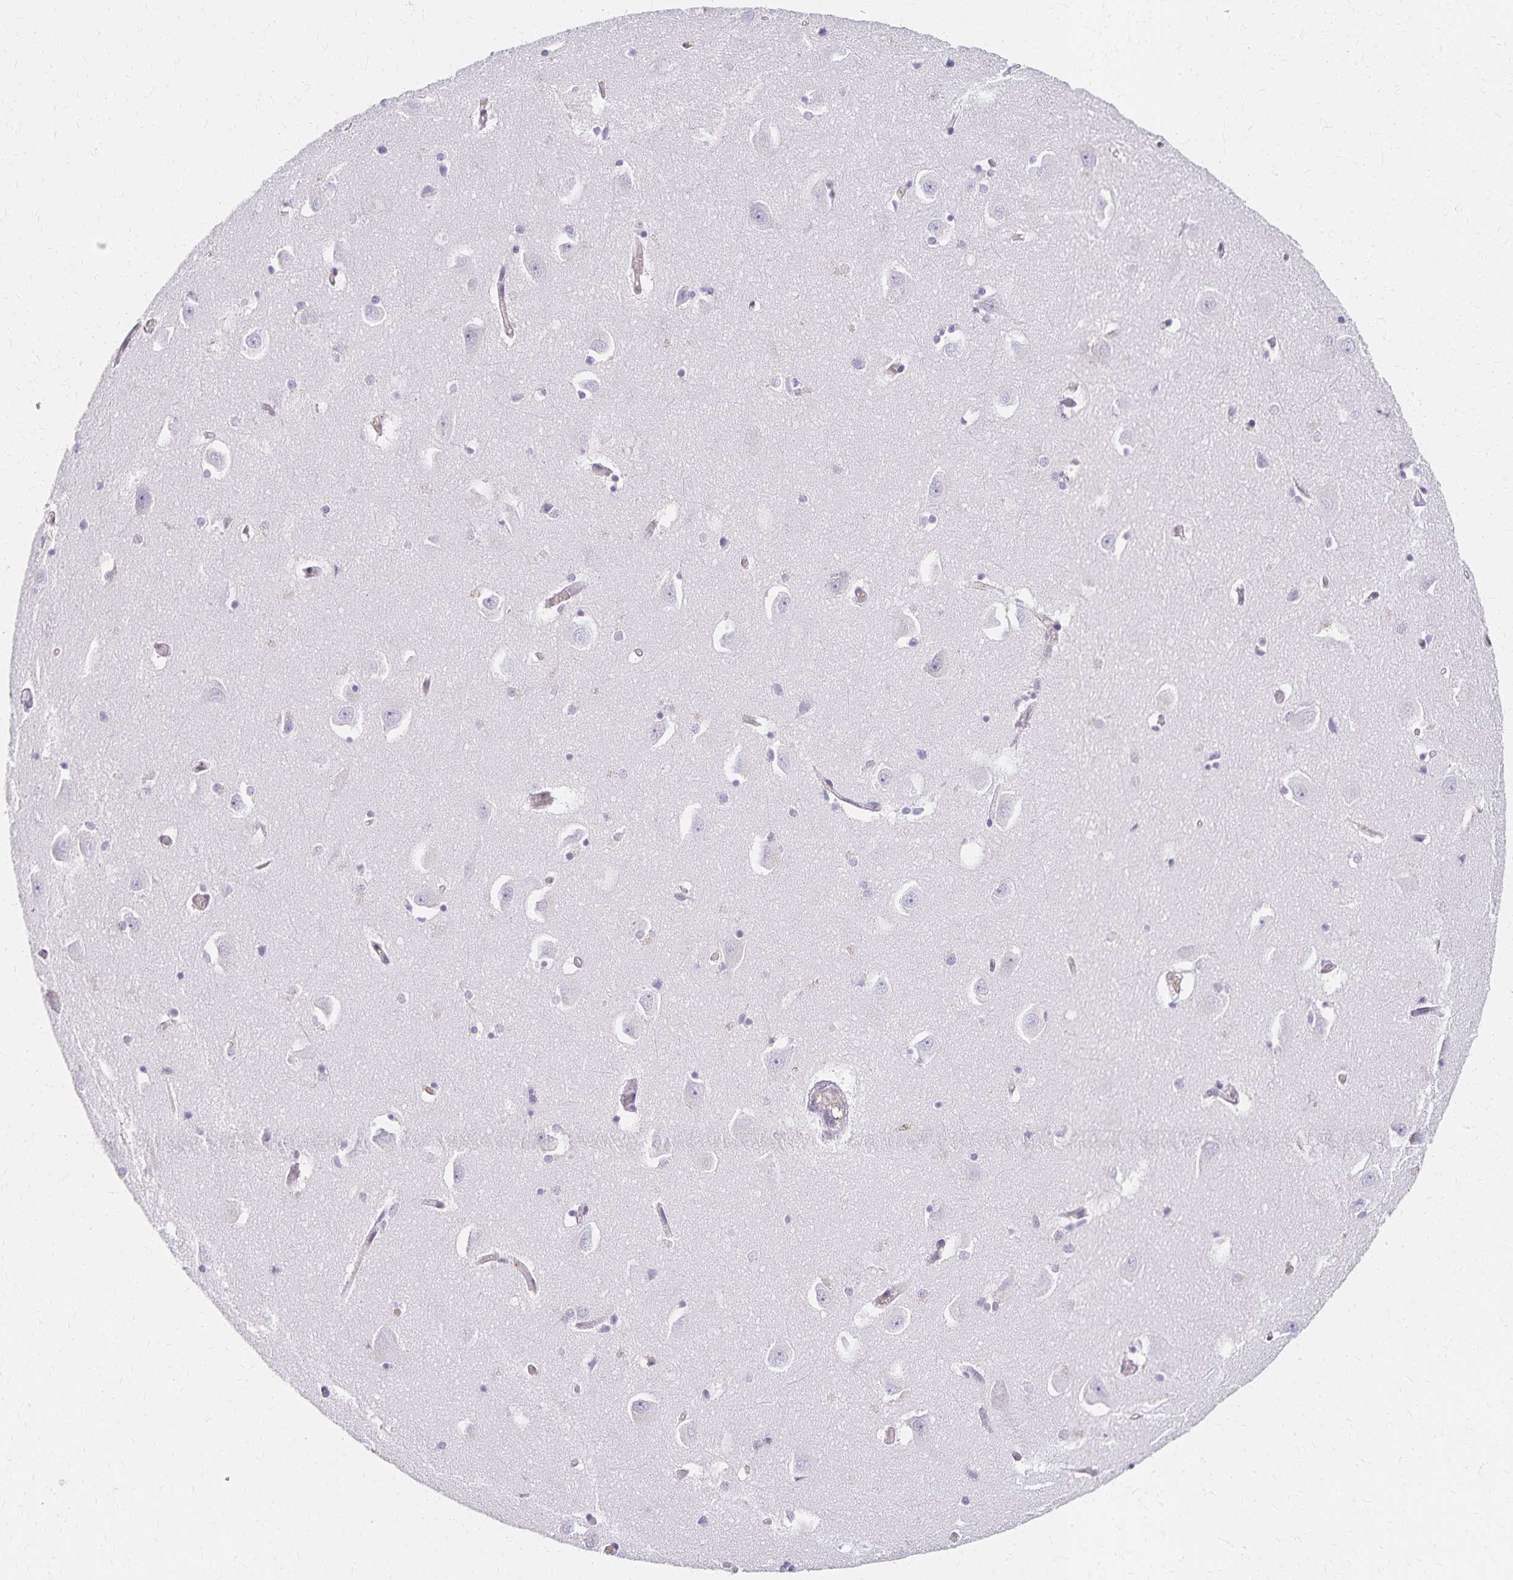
{"staining": {"intensity": "negative", "quantity": "none", "location": "none"}, "tissue": "caudate", "cell_type": "Glial cells", "image_type": "normal", "snomed": [{"axis": "morphology", "description": "Normal tissue, NOS"}, {"axis": "topography", "description": "Lateral ventricle wall"}, {"axis": "topography", "description": "Hippocampus"}], "caption": "Histopathology image shows no significant protein positivity in glial cells of unremarkable caudate.", "gene": "AZGP1", "patient": {"sex": "female", "age": 63}}